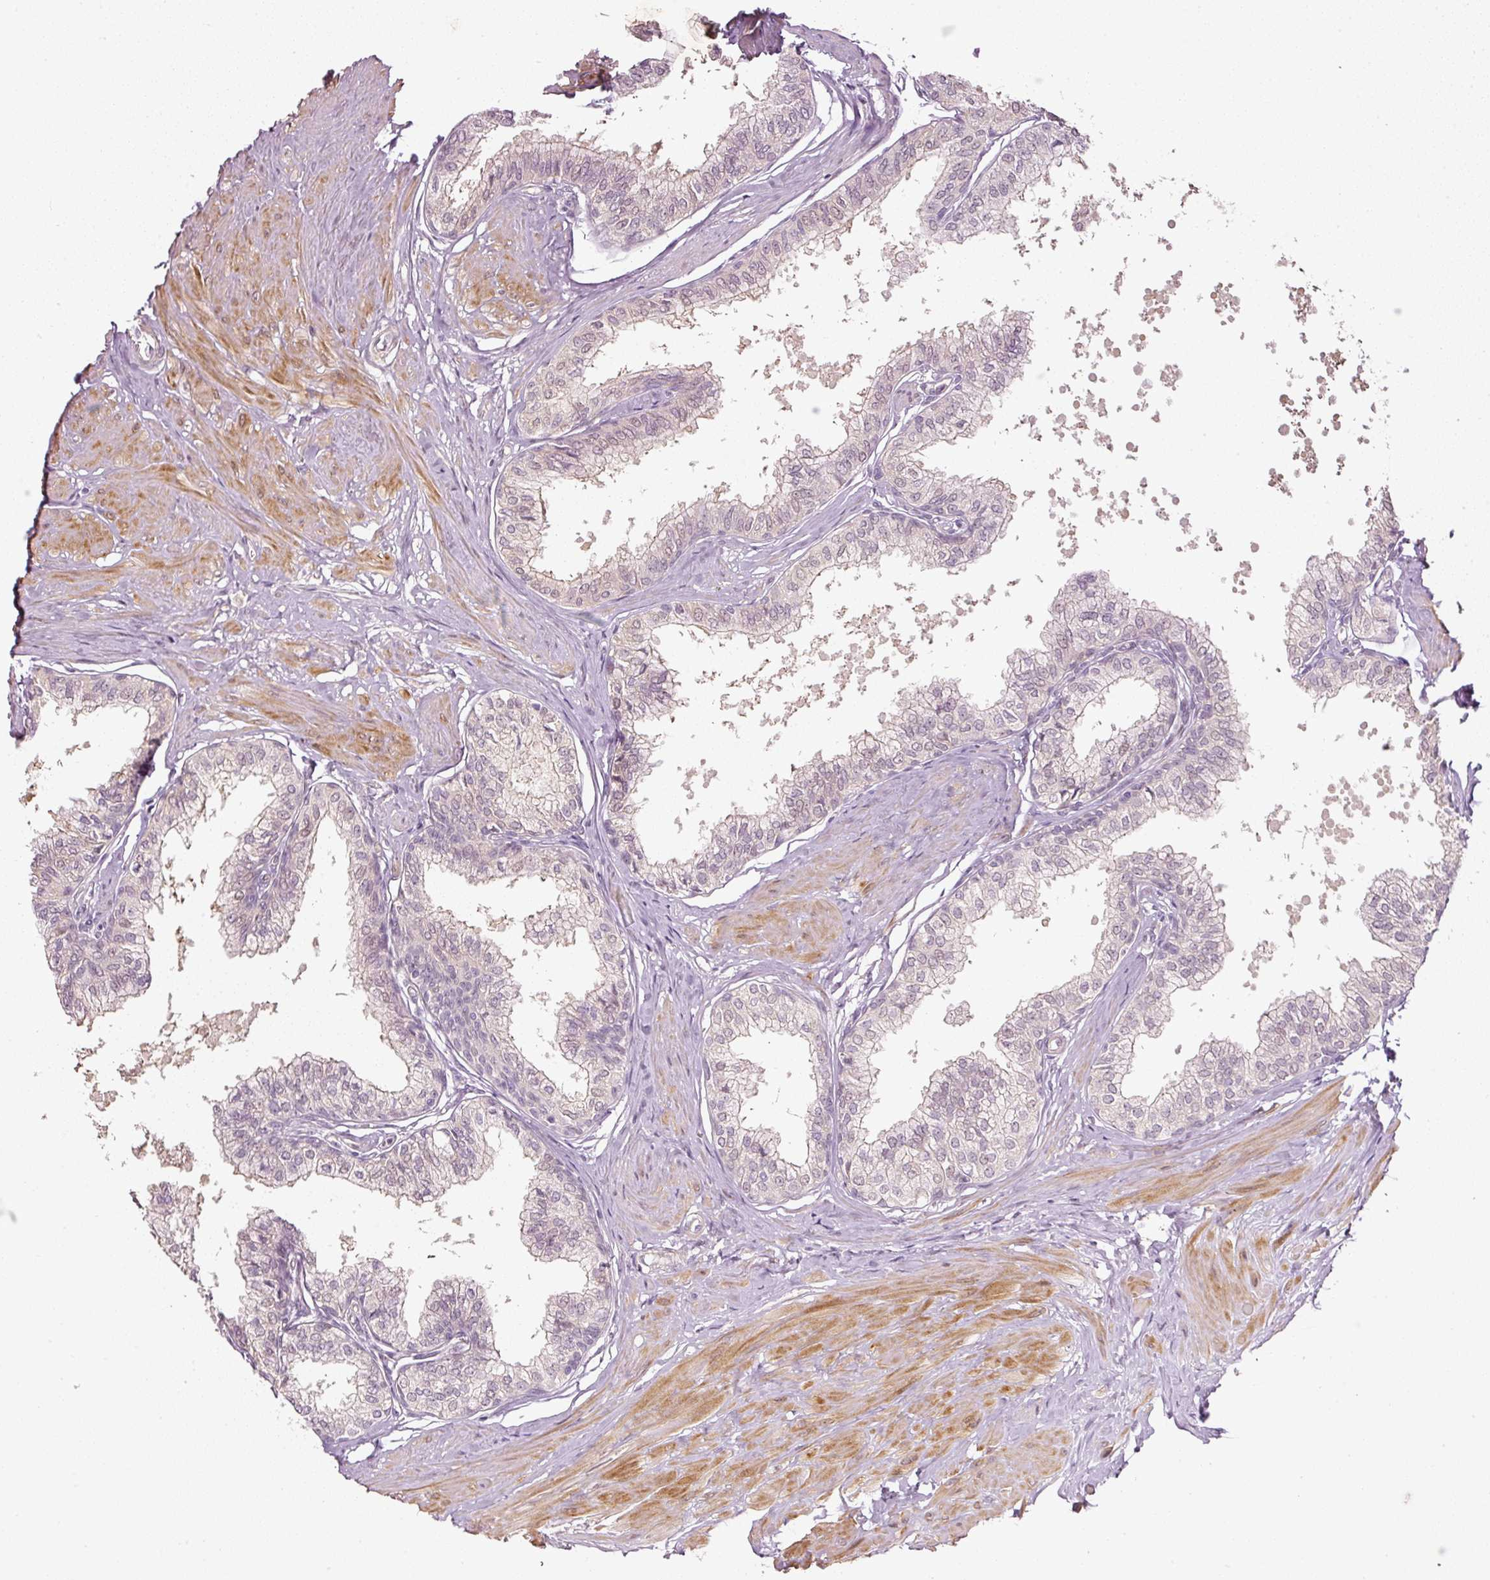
{"staining": {"intensity": "weak", "quantity": "<25%", "location": "cytoplasmic/membranous"}, "tissue": "seminal vesicle", "cell_type": "Glandular cells", "image_type": "normal", "snomed": [{"axis": "morphology", "description": "Normal tissue, NOS"}, {"axis": "topography", "description": "Prostate"}, {"axis": "topography", "description": "Seminal veicle"}], "caption": "High power microscopy image of an immunohistochemistry micrograph of unremarkable seminal vesicle, revealing no significant positivity in glandular cells. (Brightfield microscopy of DAB immunohistochemistry (IHC) at high magnification).", "gene": "TOGARAM1", "patient": {"sex": "male", "age": 60}}